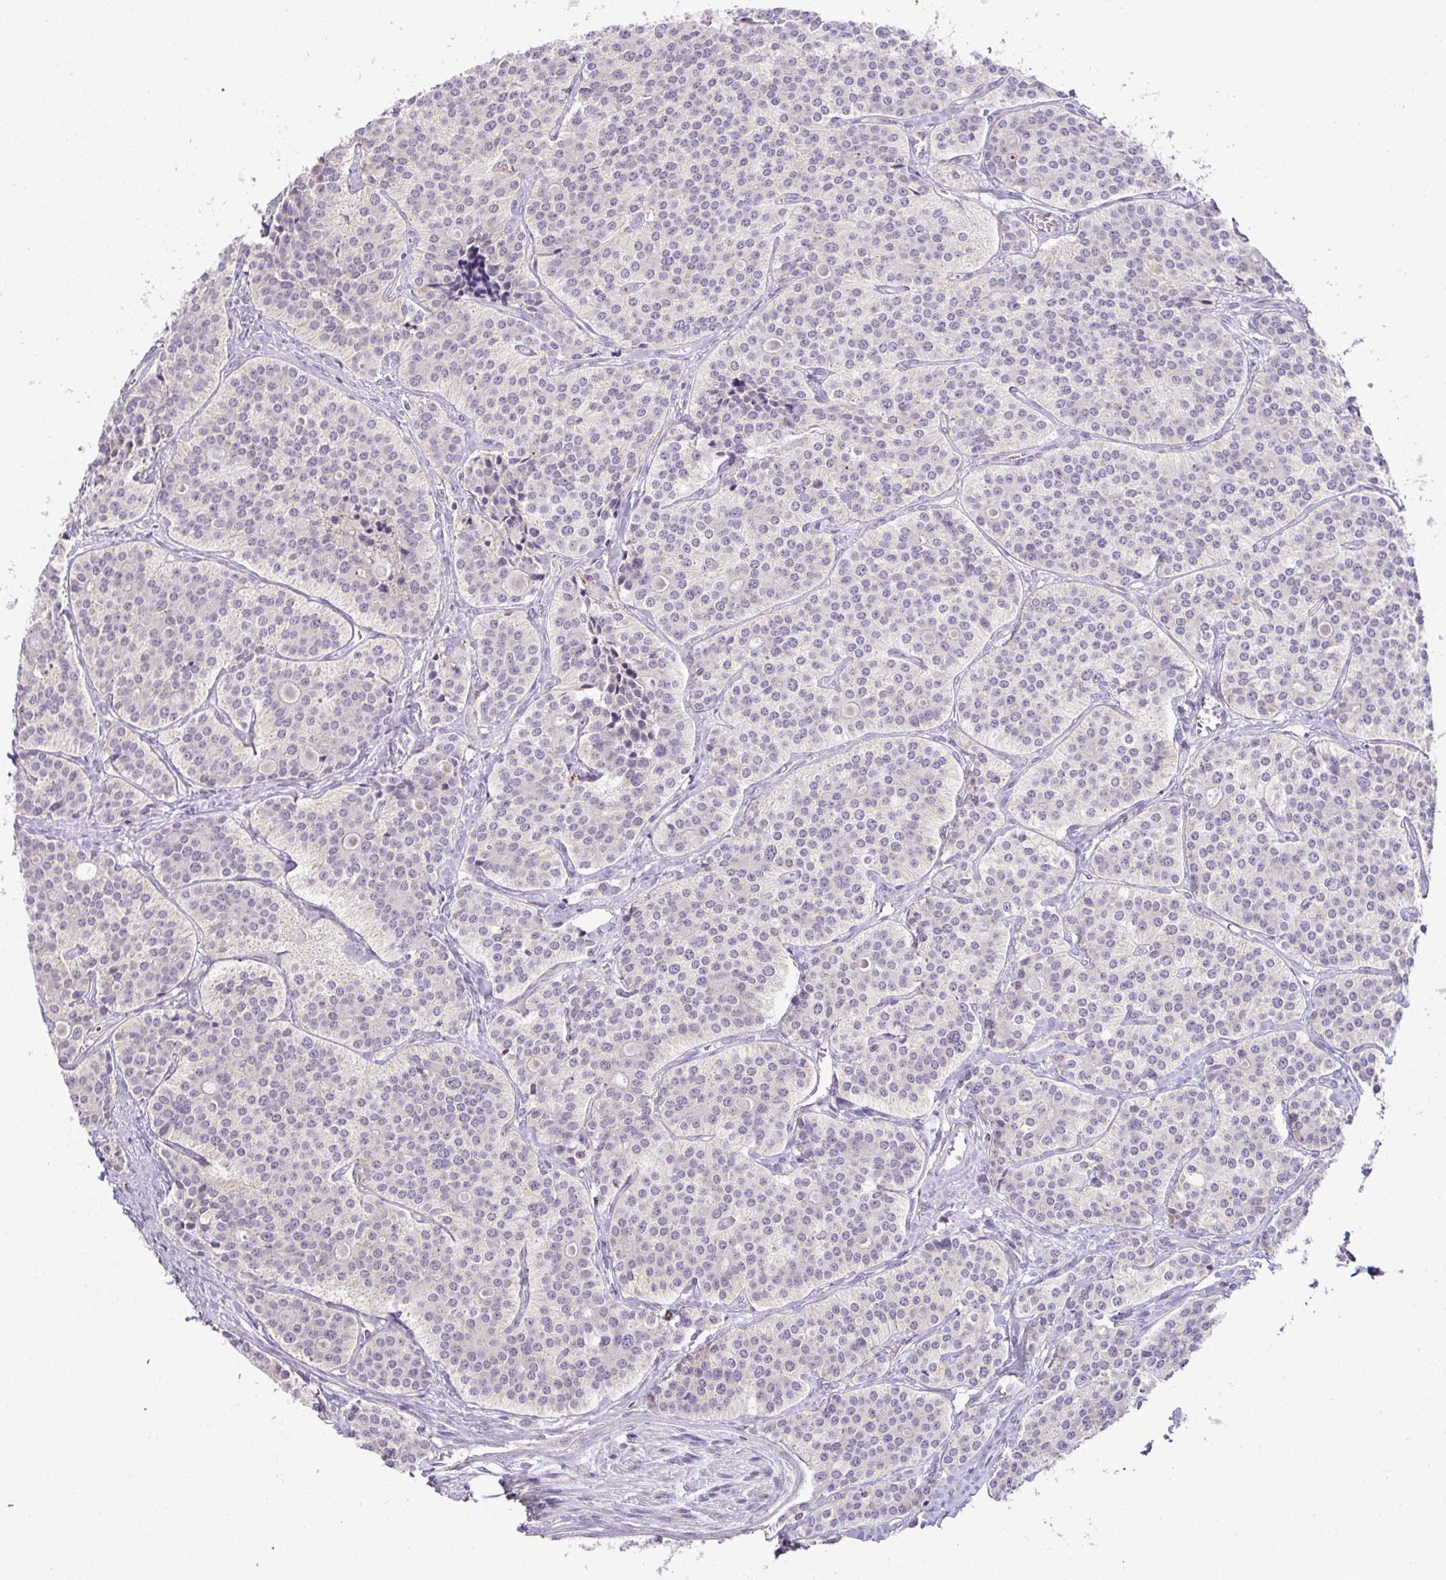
{"staining": {"intensity": "negative", "quantity": "none", "location": "none"}, "tissue": "carcinoid", "cell_type": "Tumor cells", "image_type": "cancer", "snomed": [{"axis": "morphology", "description": "Carcinoid, malignant, NOS"}, {"axis": "topography", "description": "Small intestine"}], "caption": "A micrograph of carcinoid stained for a protein demonstrates no brown staining in tumor cells. (DAB immunohistochemistry visualized using brightfield microscopy, high magnification).", "gene": "CMPK1", "patient": {"sex": "male", "age": 63}}